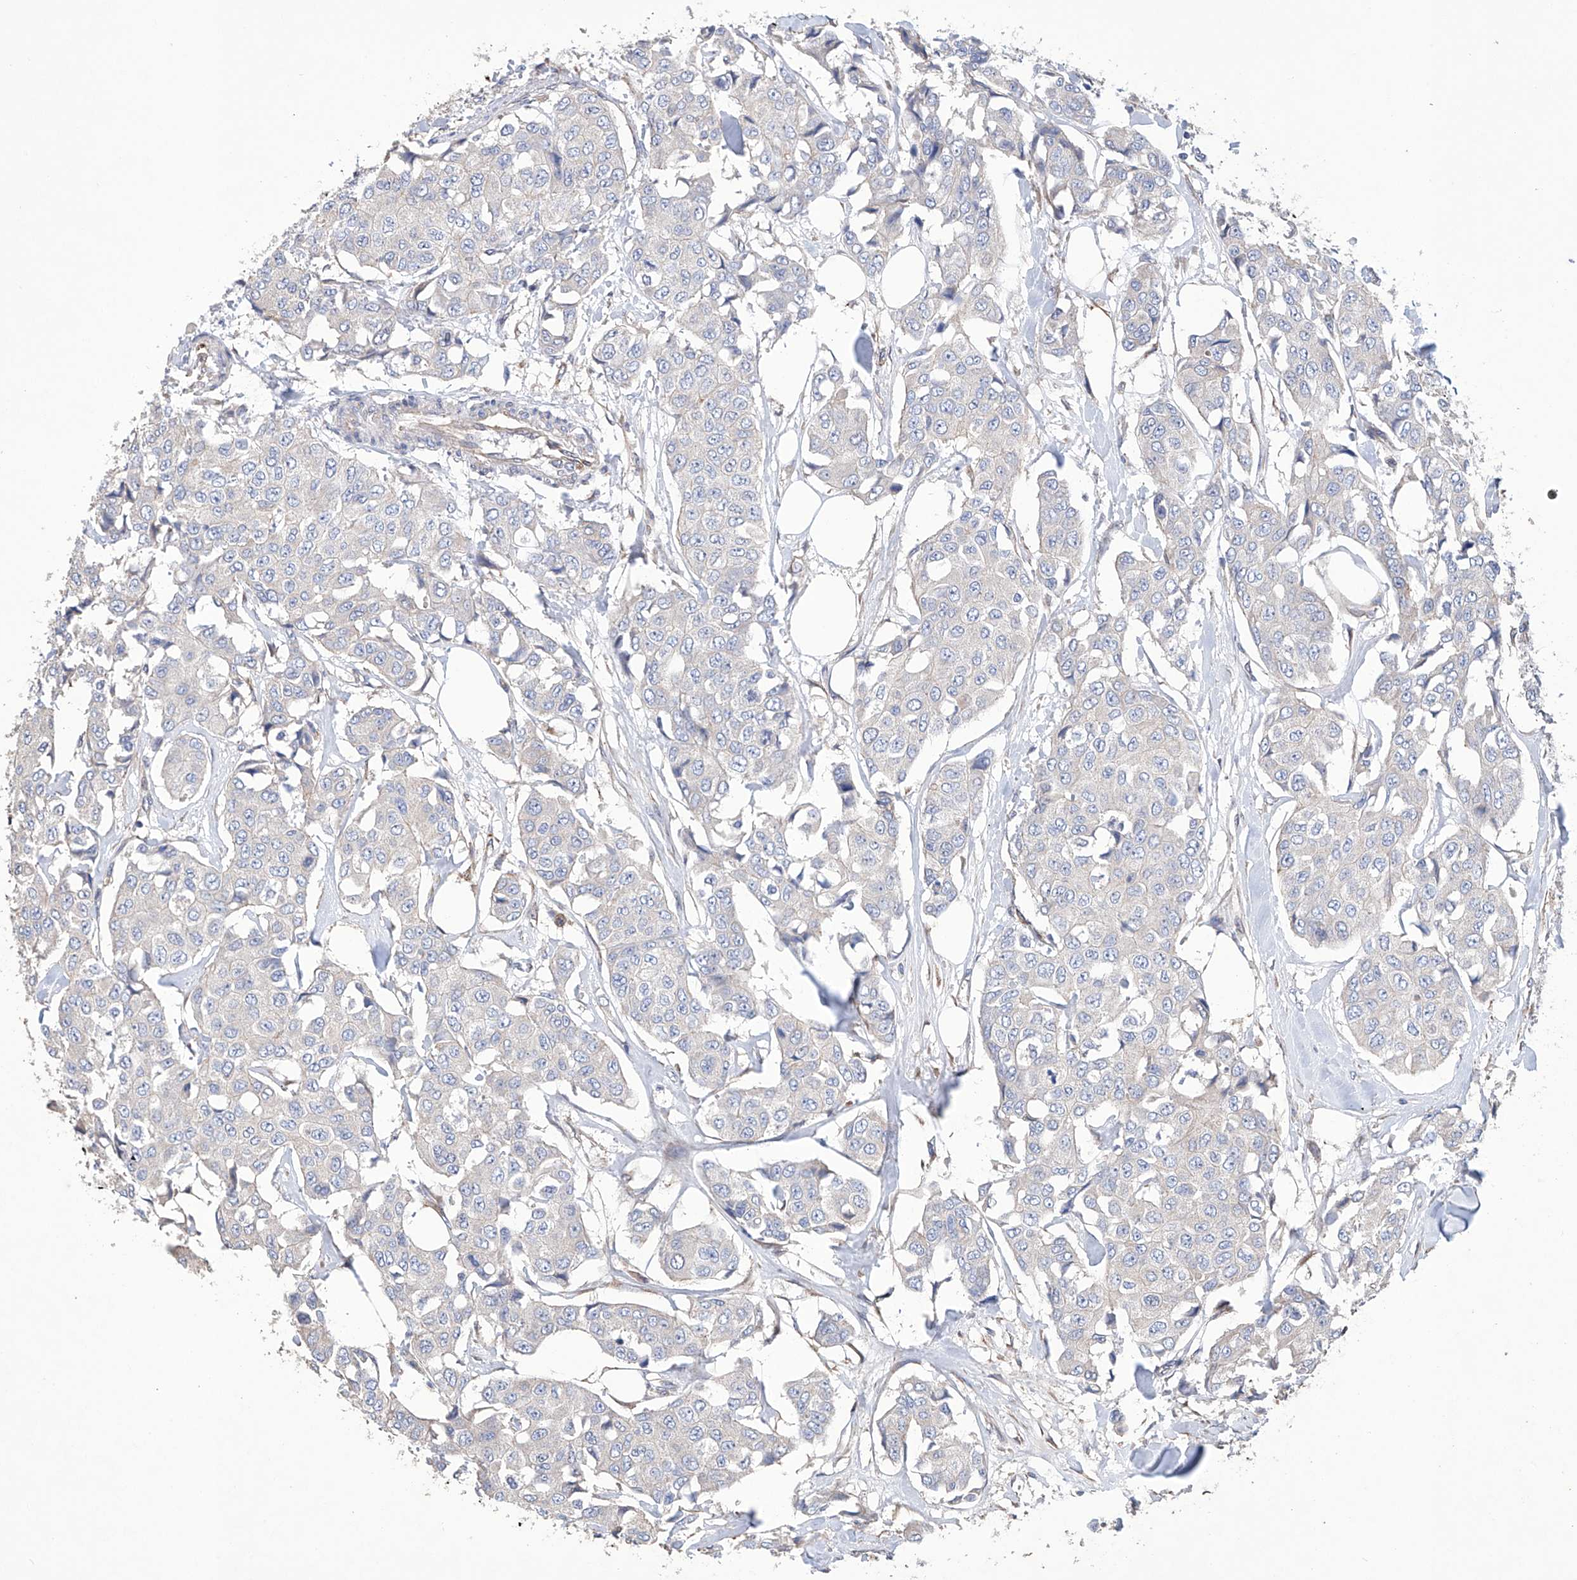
{"staining": {"intensity": "negative", "quantity": "none", "location": "none"}, "tissue": "breast cancer", "cell_type": "Tumor cells", "image_type": "cancer", "snomed": [{"axis": "morphology", "description": "Duct carcinoma"}, {"axis": "topography", "description": "Breast"}], "caption": "Intraductal carcinoma (breast) was stained to show a protein in brown. There is no significant positivity in tumor cells. Brightfield microscopy of immunohistochemistry stained with DAB (brown) and hematoxylin (blue), captured at high magnification.", "gene": "AFG1L", "patient": {"sex": "female", "age": 80}}